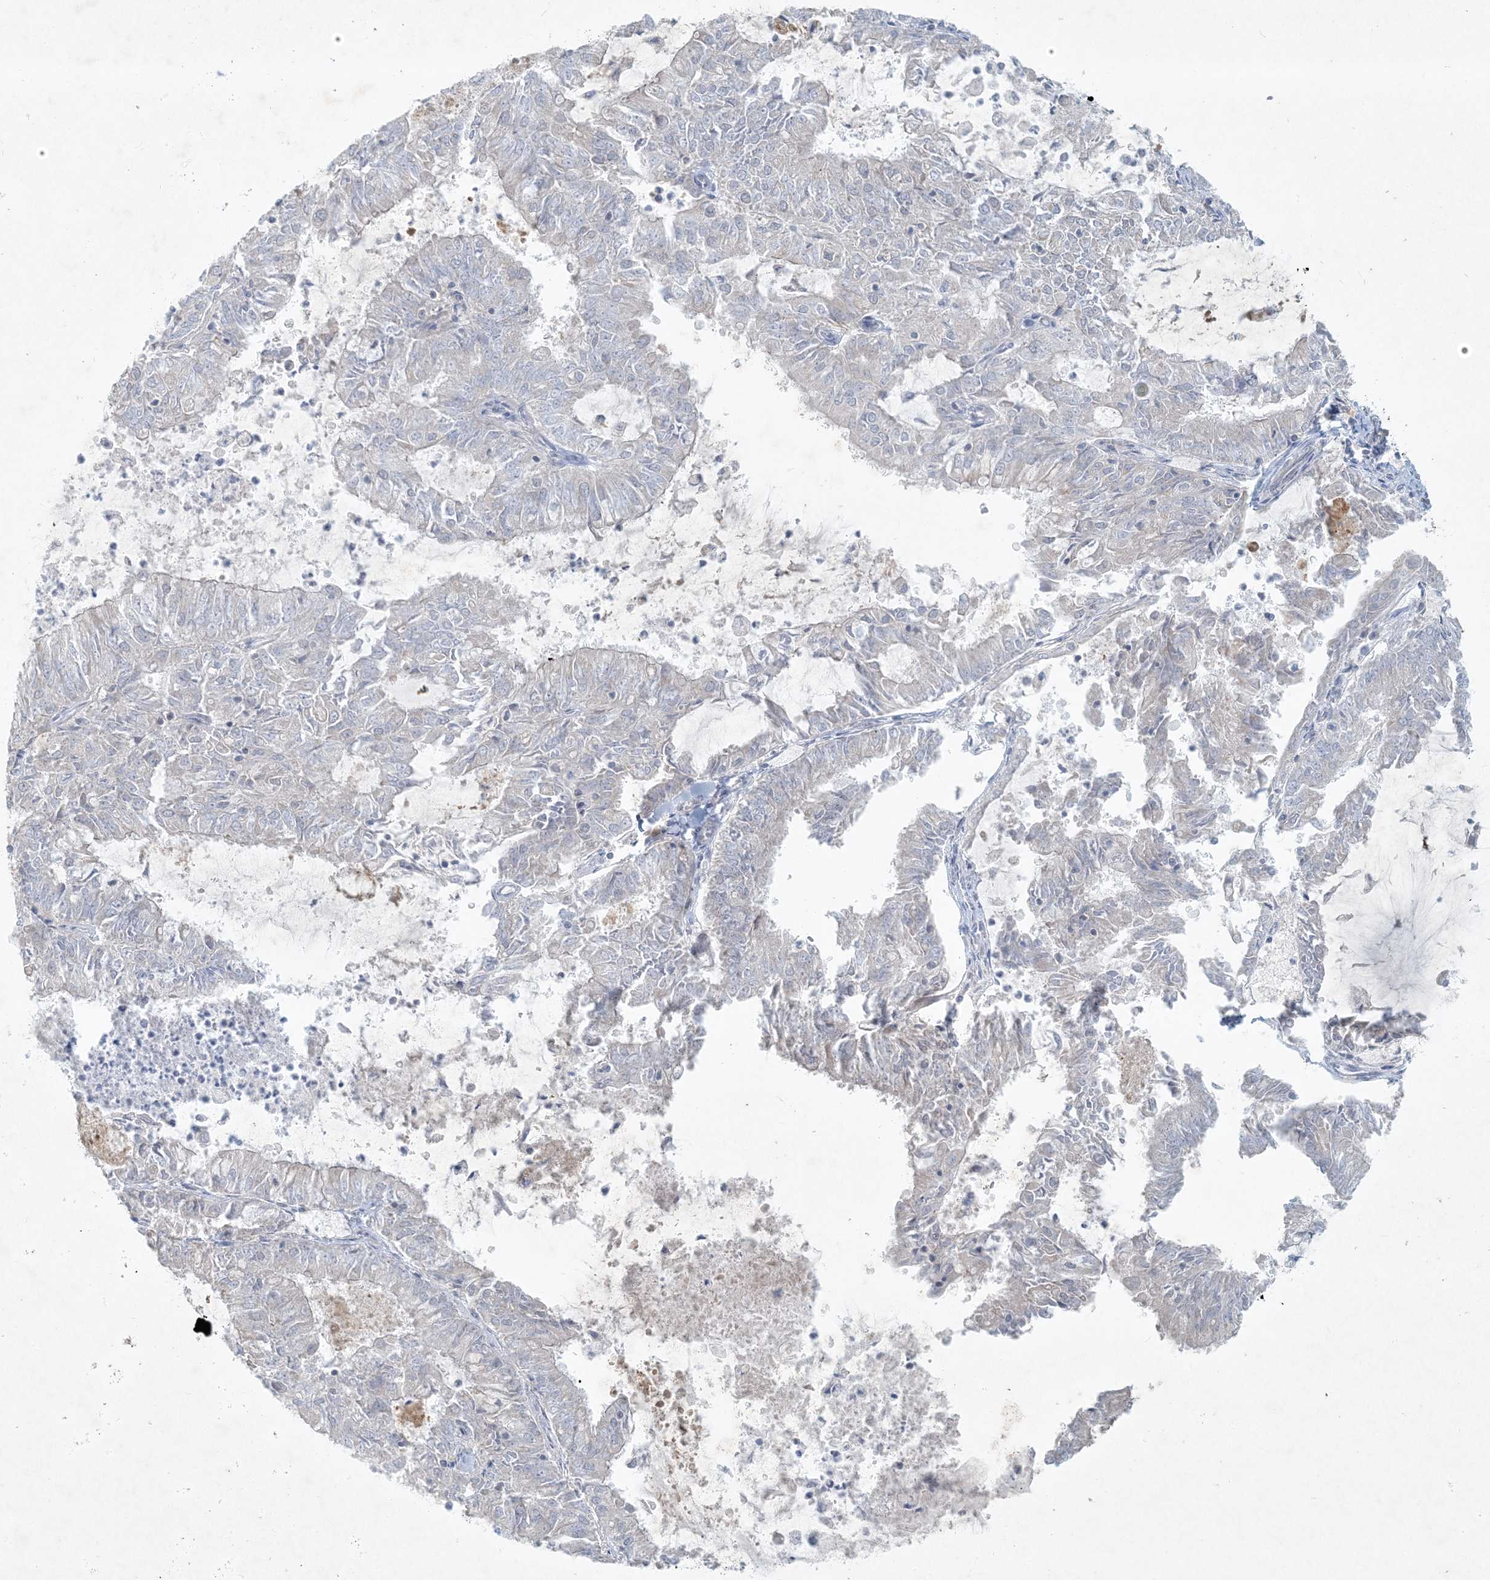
{"staining": {"intensity": "negative", "quantity": "none", "location": "none"}, "tissue": "endometrial cancer", "cell_type": "Tumor cells", "image_type": "cancer", "snomed": [{"axis": "morphology", "description": "Adenocarcinoma, NOS"}, {"axis": "topography", "description": "Endometrium"}], "caption": "Tumor cells are negative for protein expression in human adenocarcinoma (endometrial).", "gene": "BCORL1", "patient": {"sex": "female", "age": 57}}